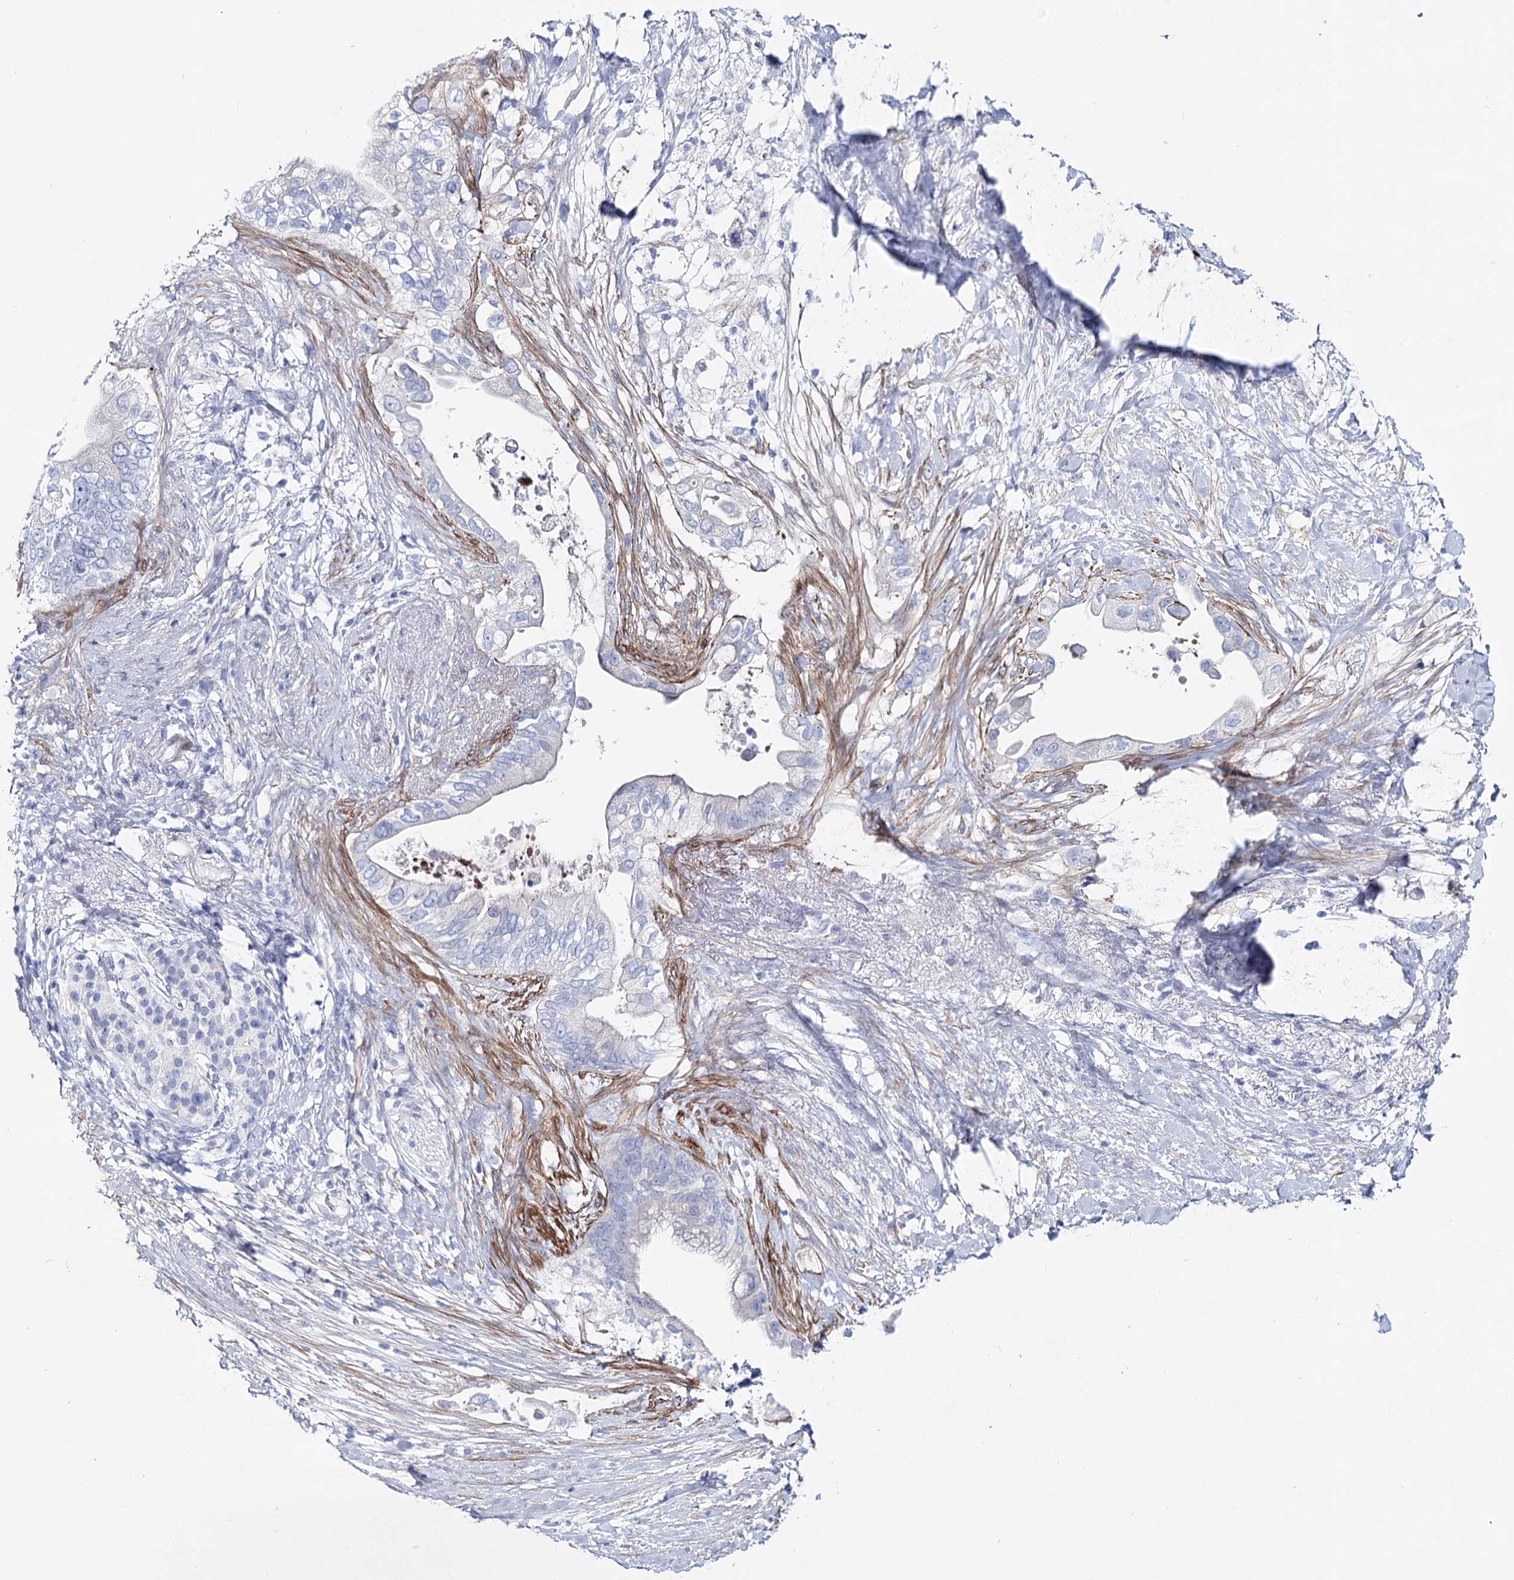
{"staining": {"intensity": "negative", "quantity": "none", "location": "none"}, "tissue": "pancreatic cancer", "cell_type": "Tumor cells", "image_type": "cancer", "snomed": [{"axis": "morphology", "description": "Adenocarcinoma, NOS"}, {"axis": "topography", "description": "Pancreas"}], "caption": "Adenocarcinoma (pancreatic) stained for a protein using immunohistochemistry shows no positivity tumor cells.", "gene": "ANKRD23", "patient": {"sex": "female", "age": 56}}